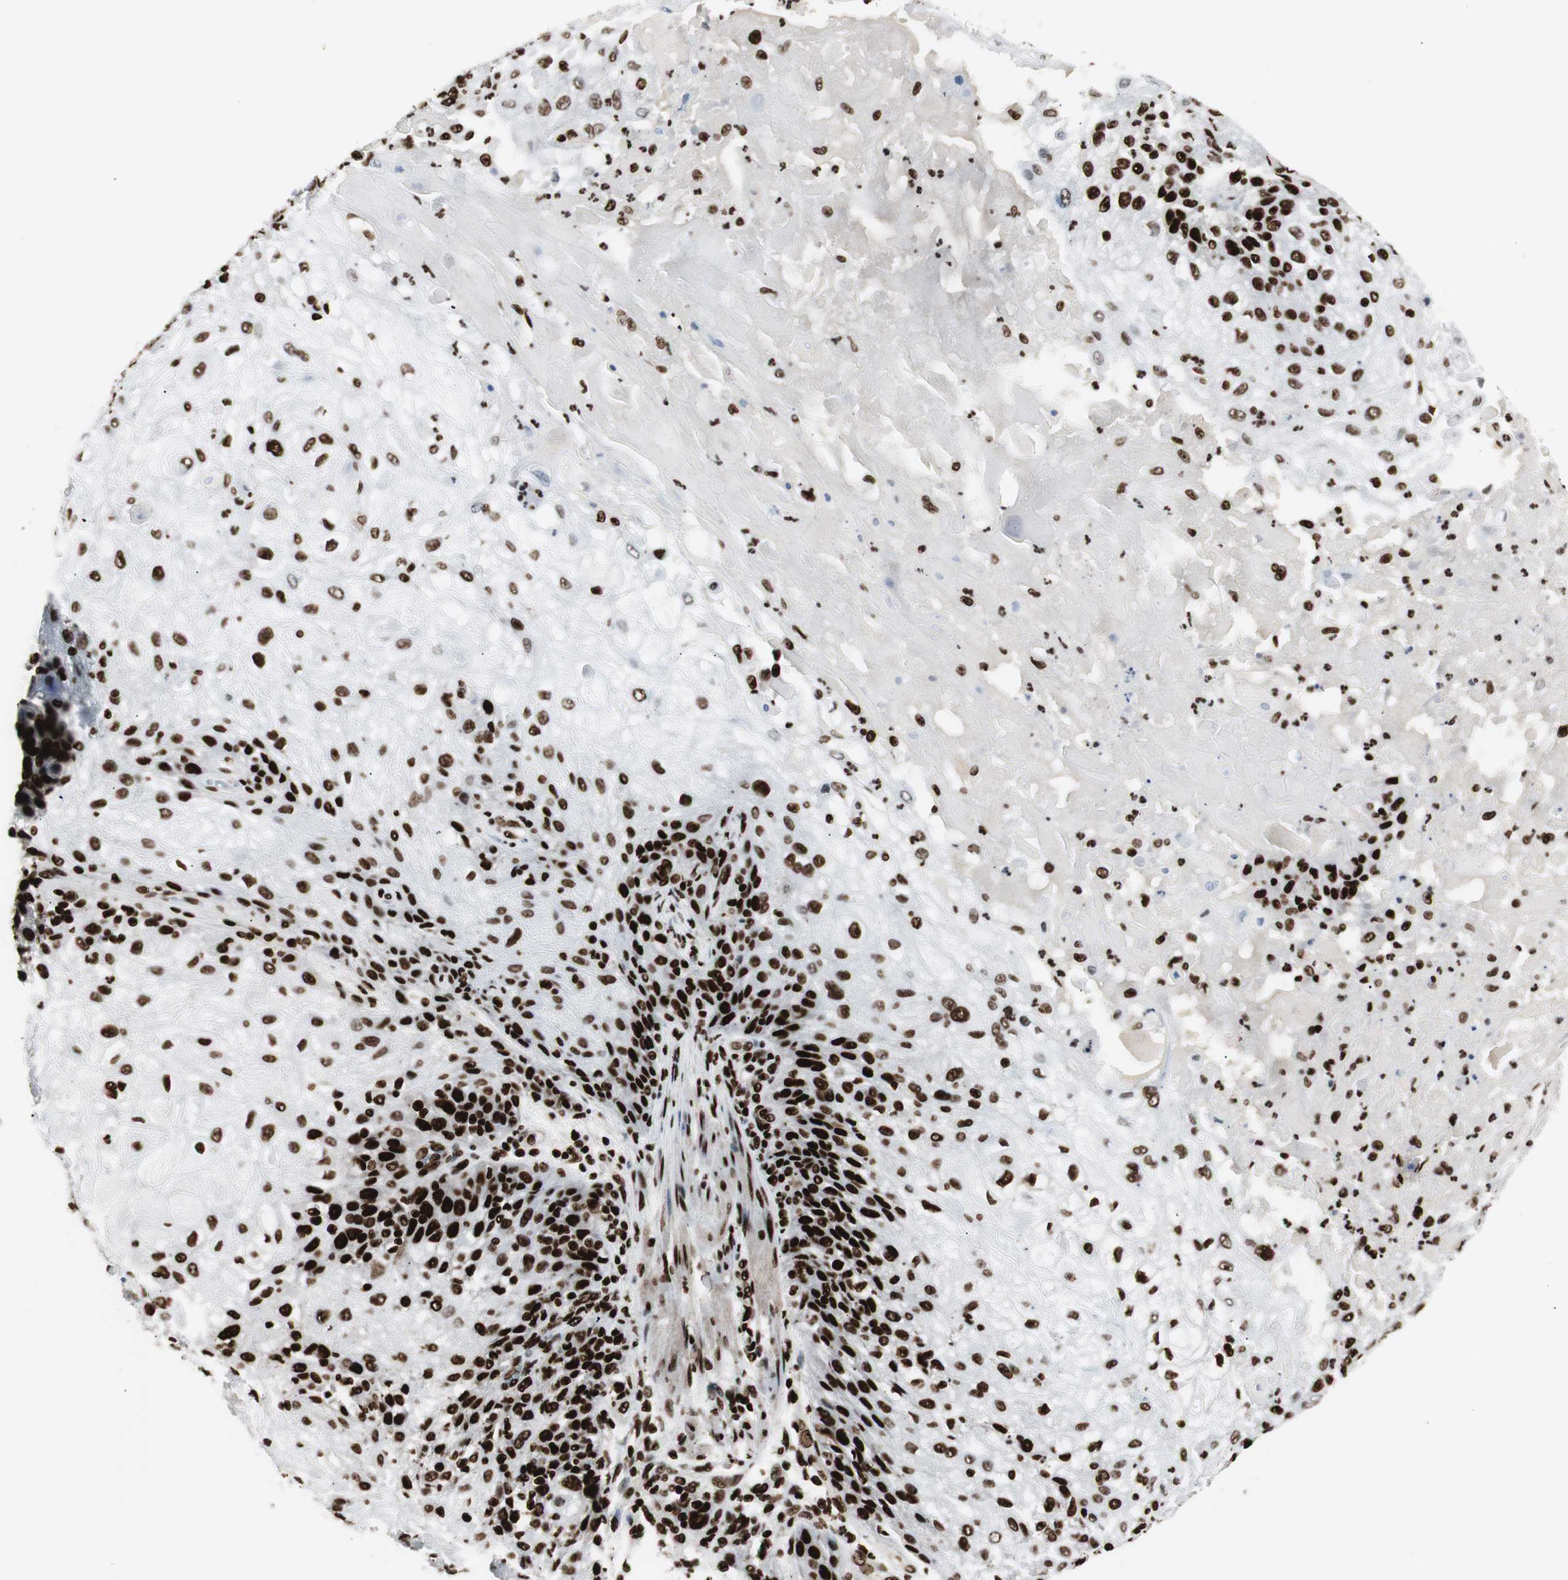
{"staining": {"intensity": "strong", "quantity": ">75%", "location": "nuclear"}, "tissue": "skin cancer", "cell_type": "Tumor cells", "image_type": "cancer", "snomed": [{"axis": "morphology", "description": "Normal tissue, NOS"}, {"axis": "morphology", "description": "Squamous cell carcinoma, NOS"}, {"axis": "topography", "description": "Skin"}], "caption": "Approximately >75% of tumor cells in human skin cancer reveal strong nuclear protein staining as visualized by brown immunohistochemical staining.", "gene": "MTA2", "patient": {"sex": "female", "age": 83}}